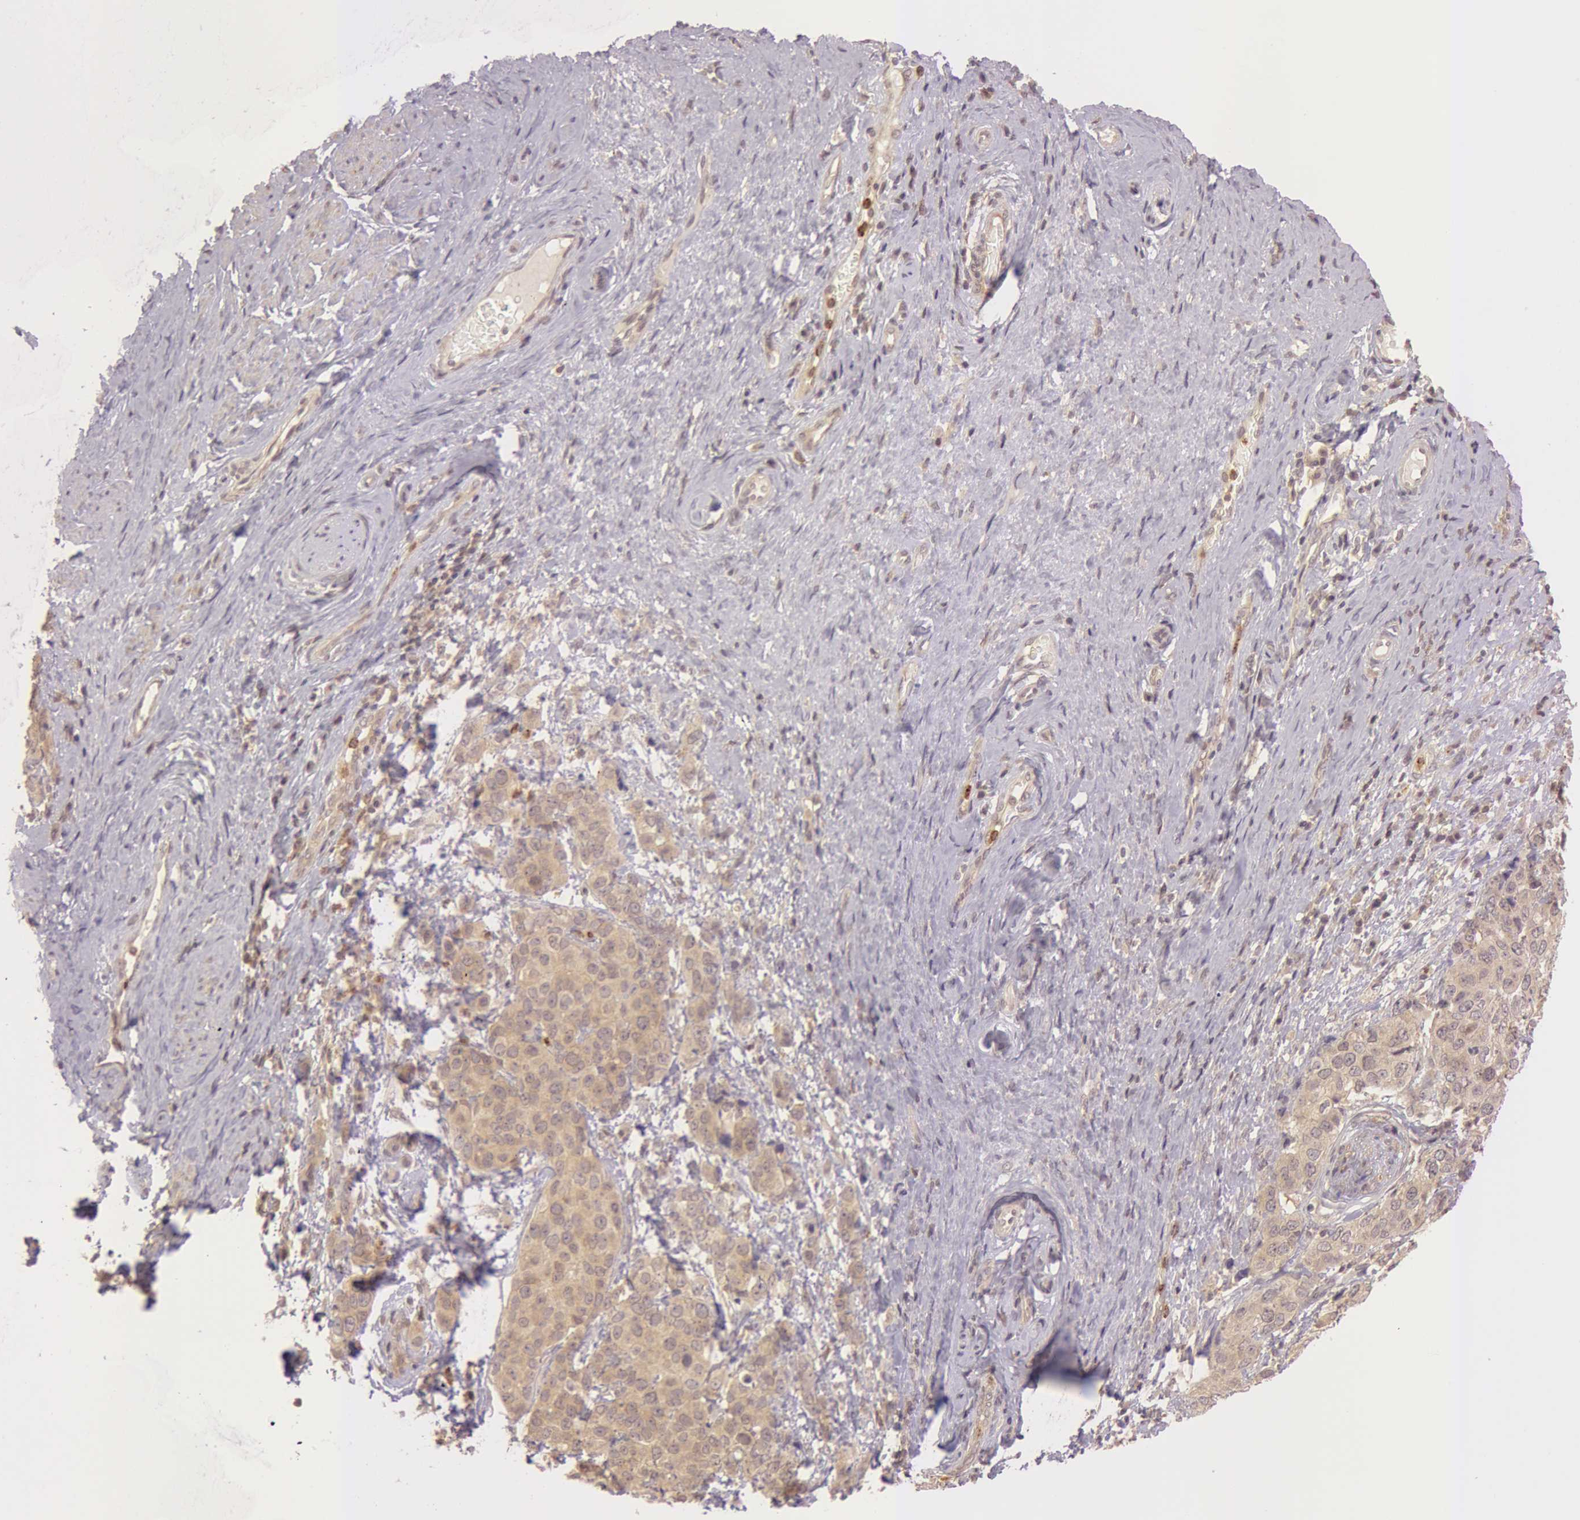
{"staining": {"intensity": "moderate", "quantity": ">75%", "location": "cytoplasmic/membranous"}, "tissue": "cervical cancer", "cell_type": "Tumor cells", "image_type": "cancer", "snomed": [{"axis": "morphology", "description": "Squamous cell carcinoma, NOS"}, {"axis": "topography", "description": "Cervix"}], "caption": "Tumor cells display medium levels of moderate cytoplasmic/membranous positivity in about >75% of cells in human squamous cell carcinoma (cervical). The protein of interest is shown in brown color, while the nuclei are stained blue.", "gene": "ATG2B", "patient": {"sex": "female", "age": 54}}